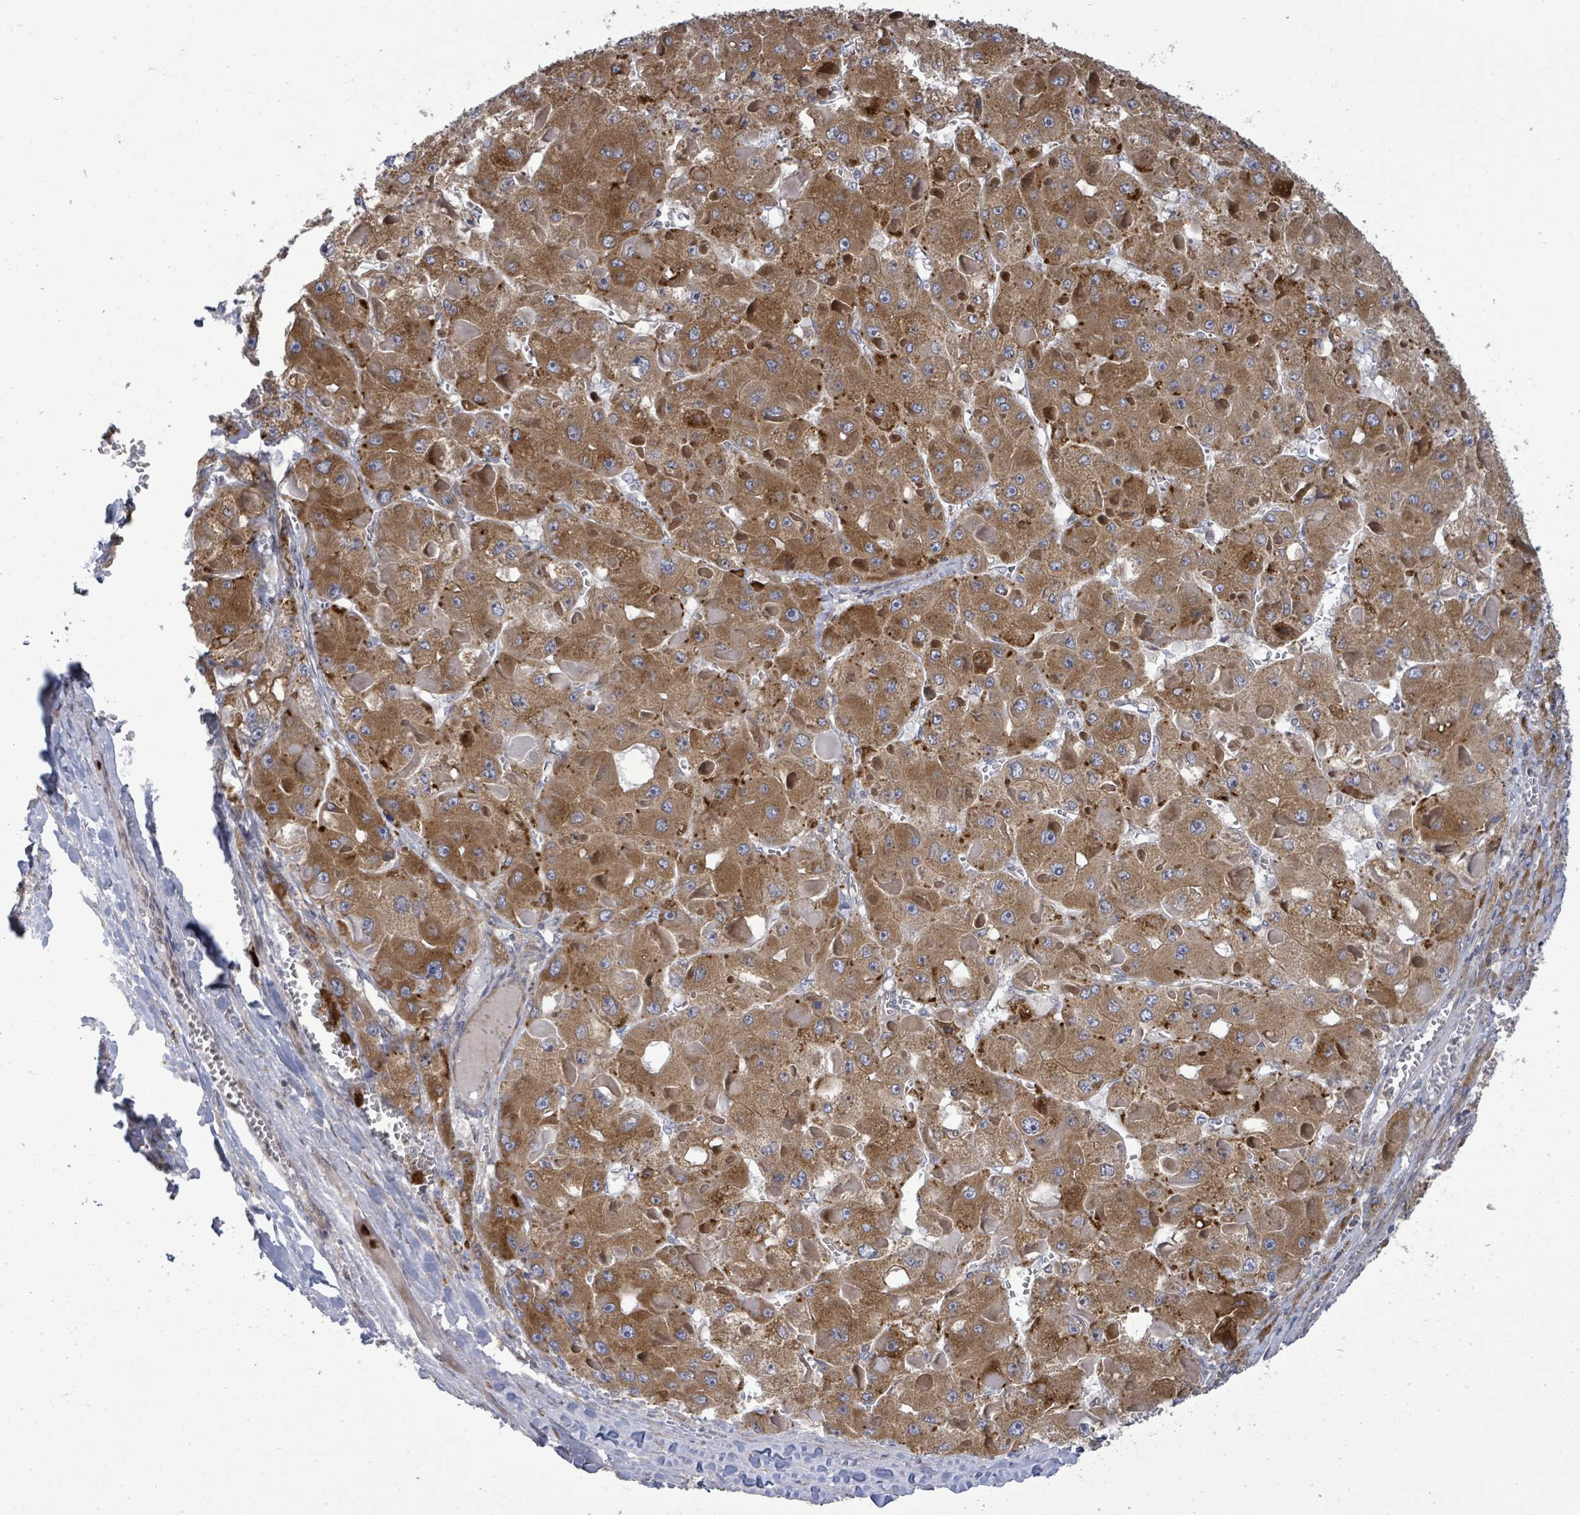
{"staining": {"intensity": "moderate", "quantity": ">75%", "location": "cytoplasmic/membranous"}, "tissue": "liver cancer", "cell_type": "Tumor cells", "image_type": "cancer", "snomed": [{"axis": "morphology", "description": "Carcinoma, Hepatocellular, NOS"}, {"axis": "topography", "description": "Liver"}], "caption": "Immunohistochemical staining of human liver cancer shows moderate cytoplasmic/membranous protein staining in approximately >75% of tumor cells.", "gene": "SAR1A", "patient": {"sex": "female", "age": 73}}